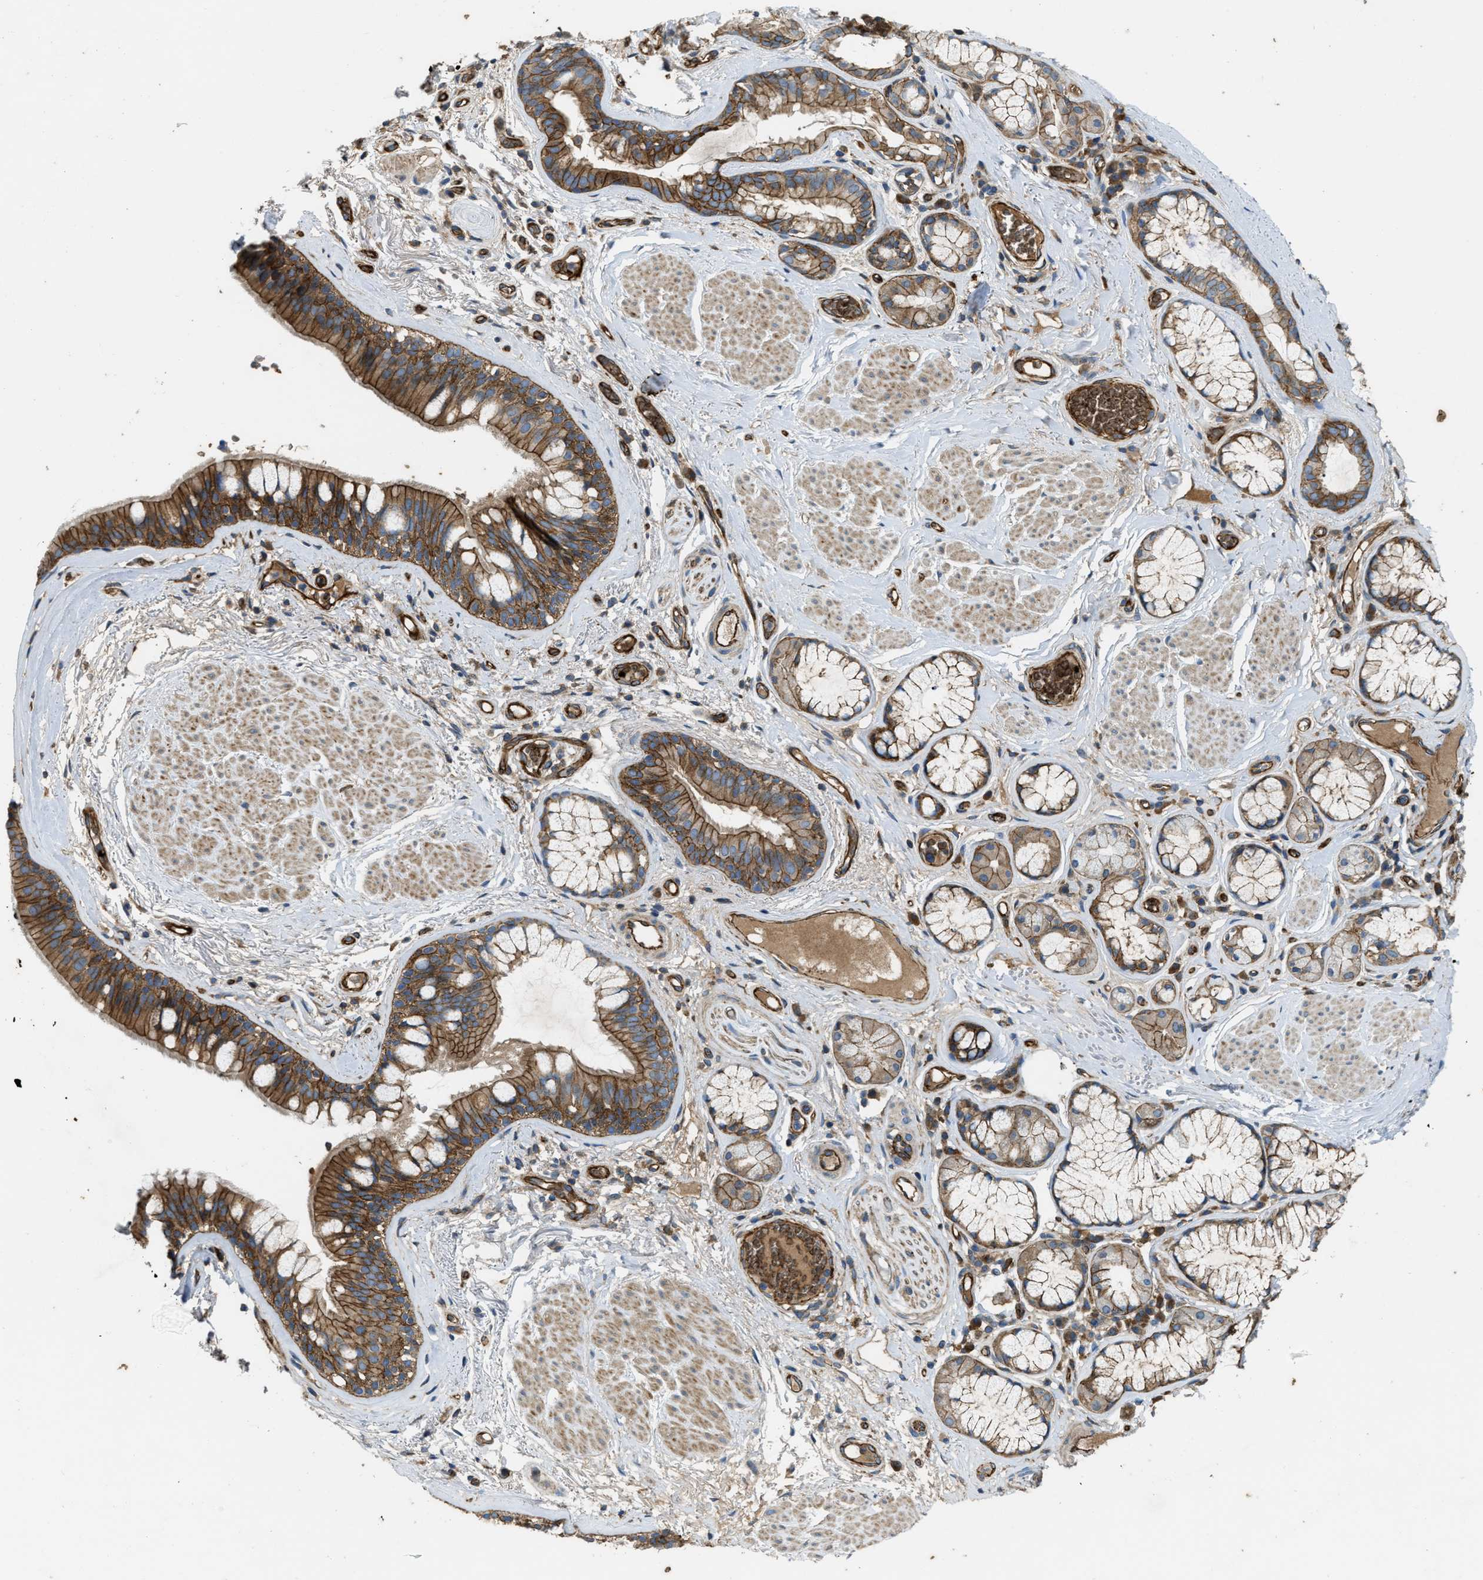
{"staining": {"intensity": "strong", "quantity": ">75%", "location": "cytoplasmic/membranous"}, "tissue": "bronchus", "cell_type": "Respiratory epithelial cells", "image_type": "normal", "snomed": [{"axis": "morphology", "description": "Normal tissue, NOS"}, {"axis": "topography", "description": "Cartilage tissue"}], "caption": "Human bronchus stained with a brown dye exhibits strong cytoplasmic/membranous positive staining in about >75% of respiratory epithelial cells.", "gene": "ERC1", "patient": {"sex": "female", "age": 63}}